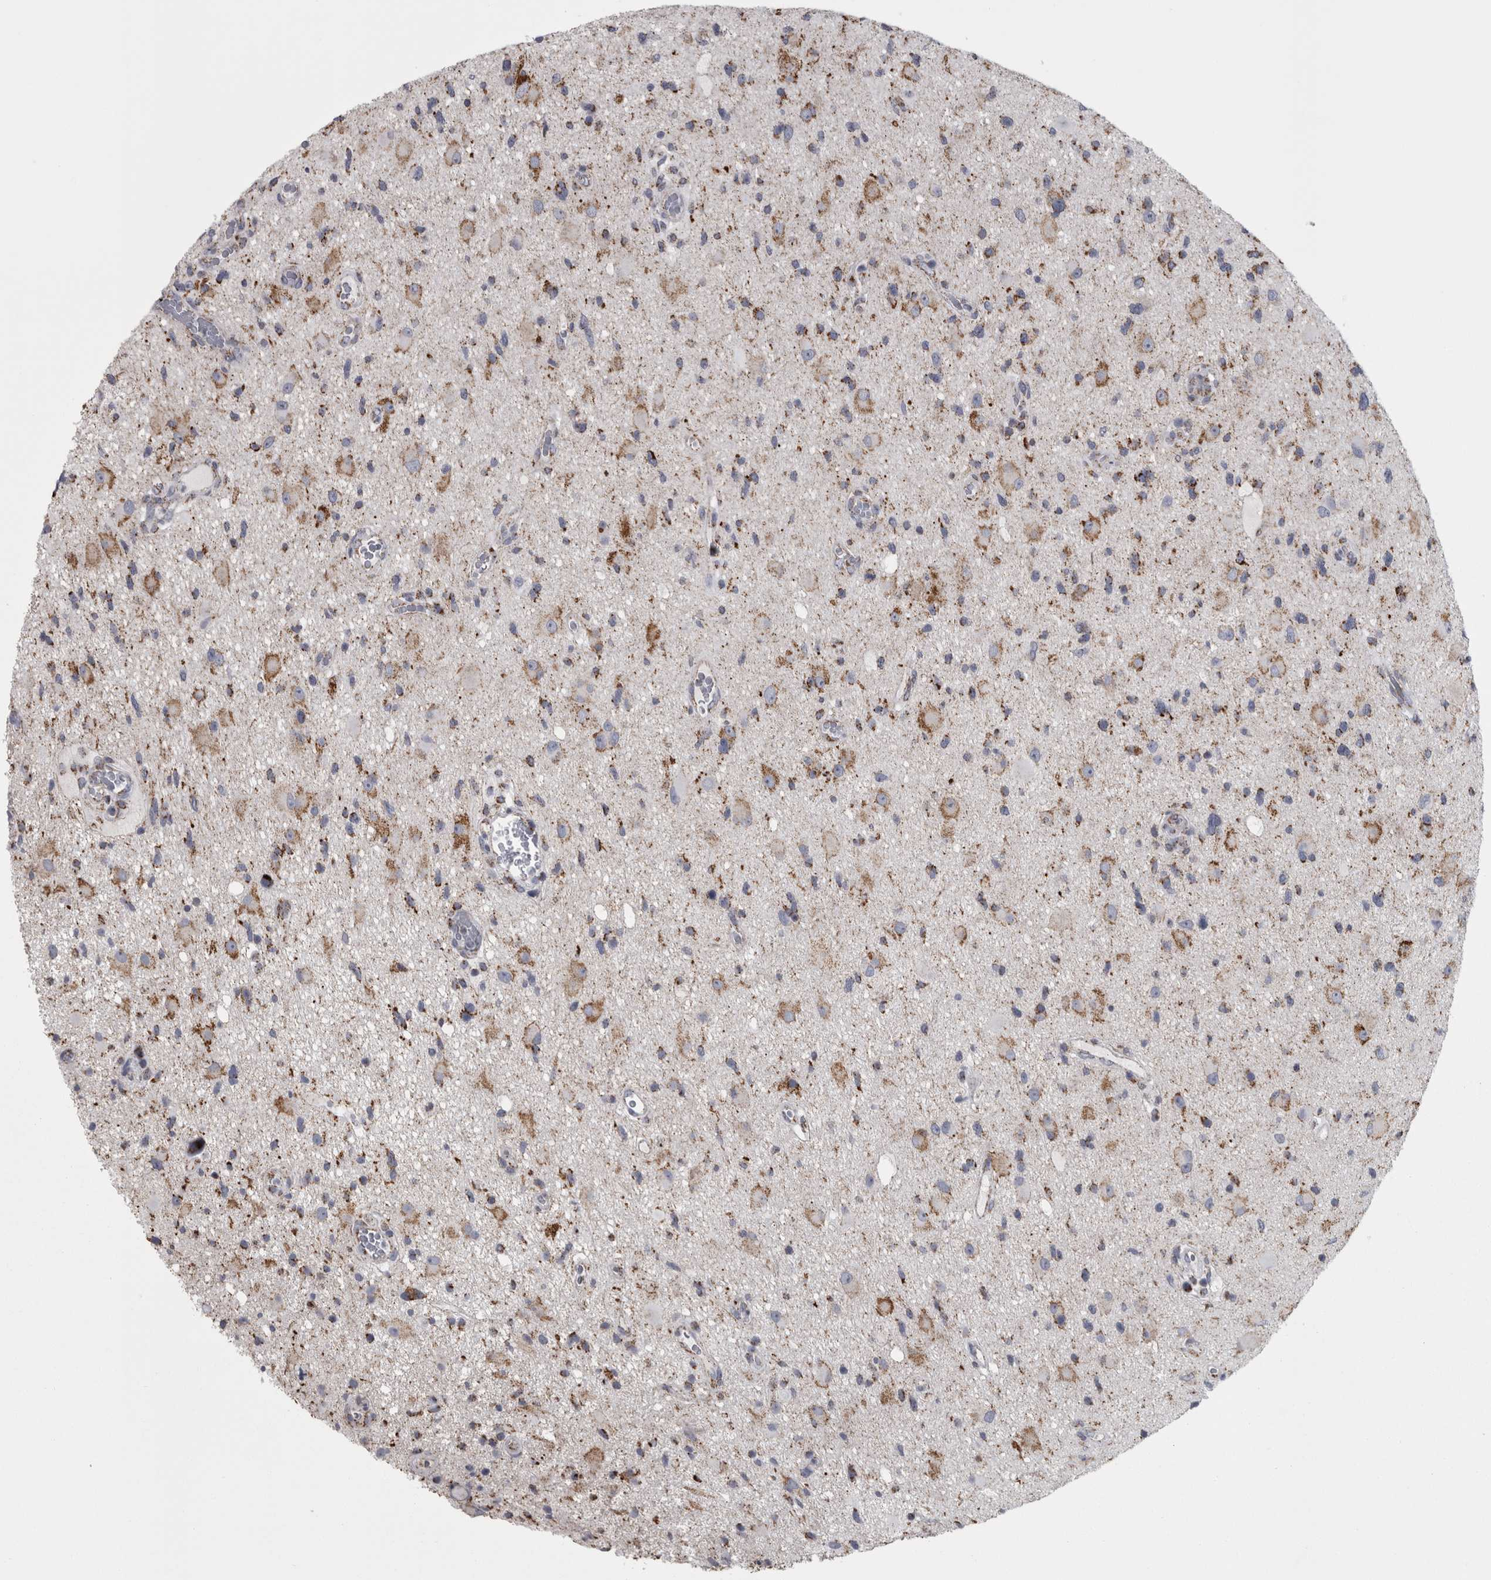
{"staining": {"intensity": "moderate", "quantity": ">75%", "location": "cytoplasmic/membranous"}, "tissue": "glioma", "cell_type": "Tumor cells", "image_type": "cancer", "snomed": [{"axis": "morphology", "description": "Glioma, malignant, High grade"}, {"axis": "topography", "description": "Brain"}], "caption": "Immunohistochemical staining of human glioma shows medium levels of moderate cytoplasmic/membranous protein staining in approximately >75% of tumor cells.", "gene": "DBT", "patient": {"sex": "male", "age": 33}}